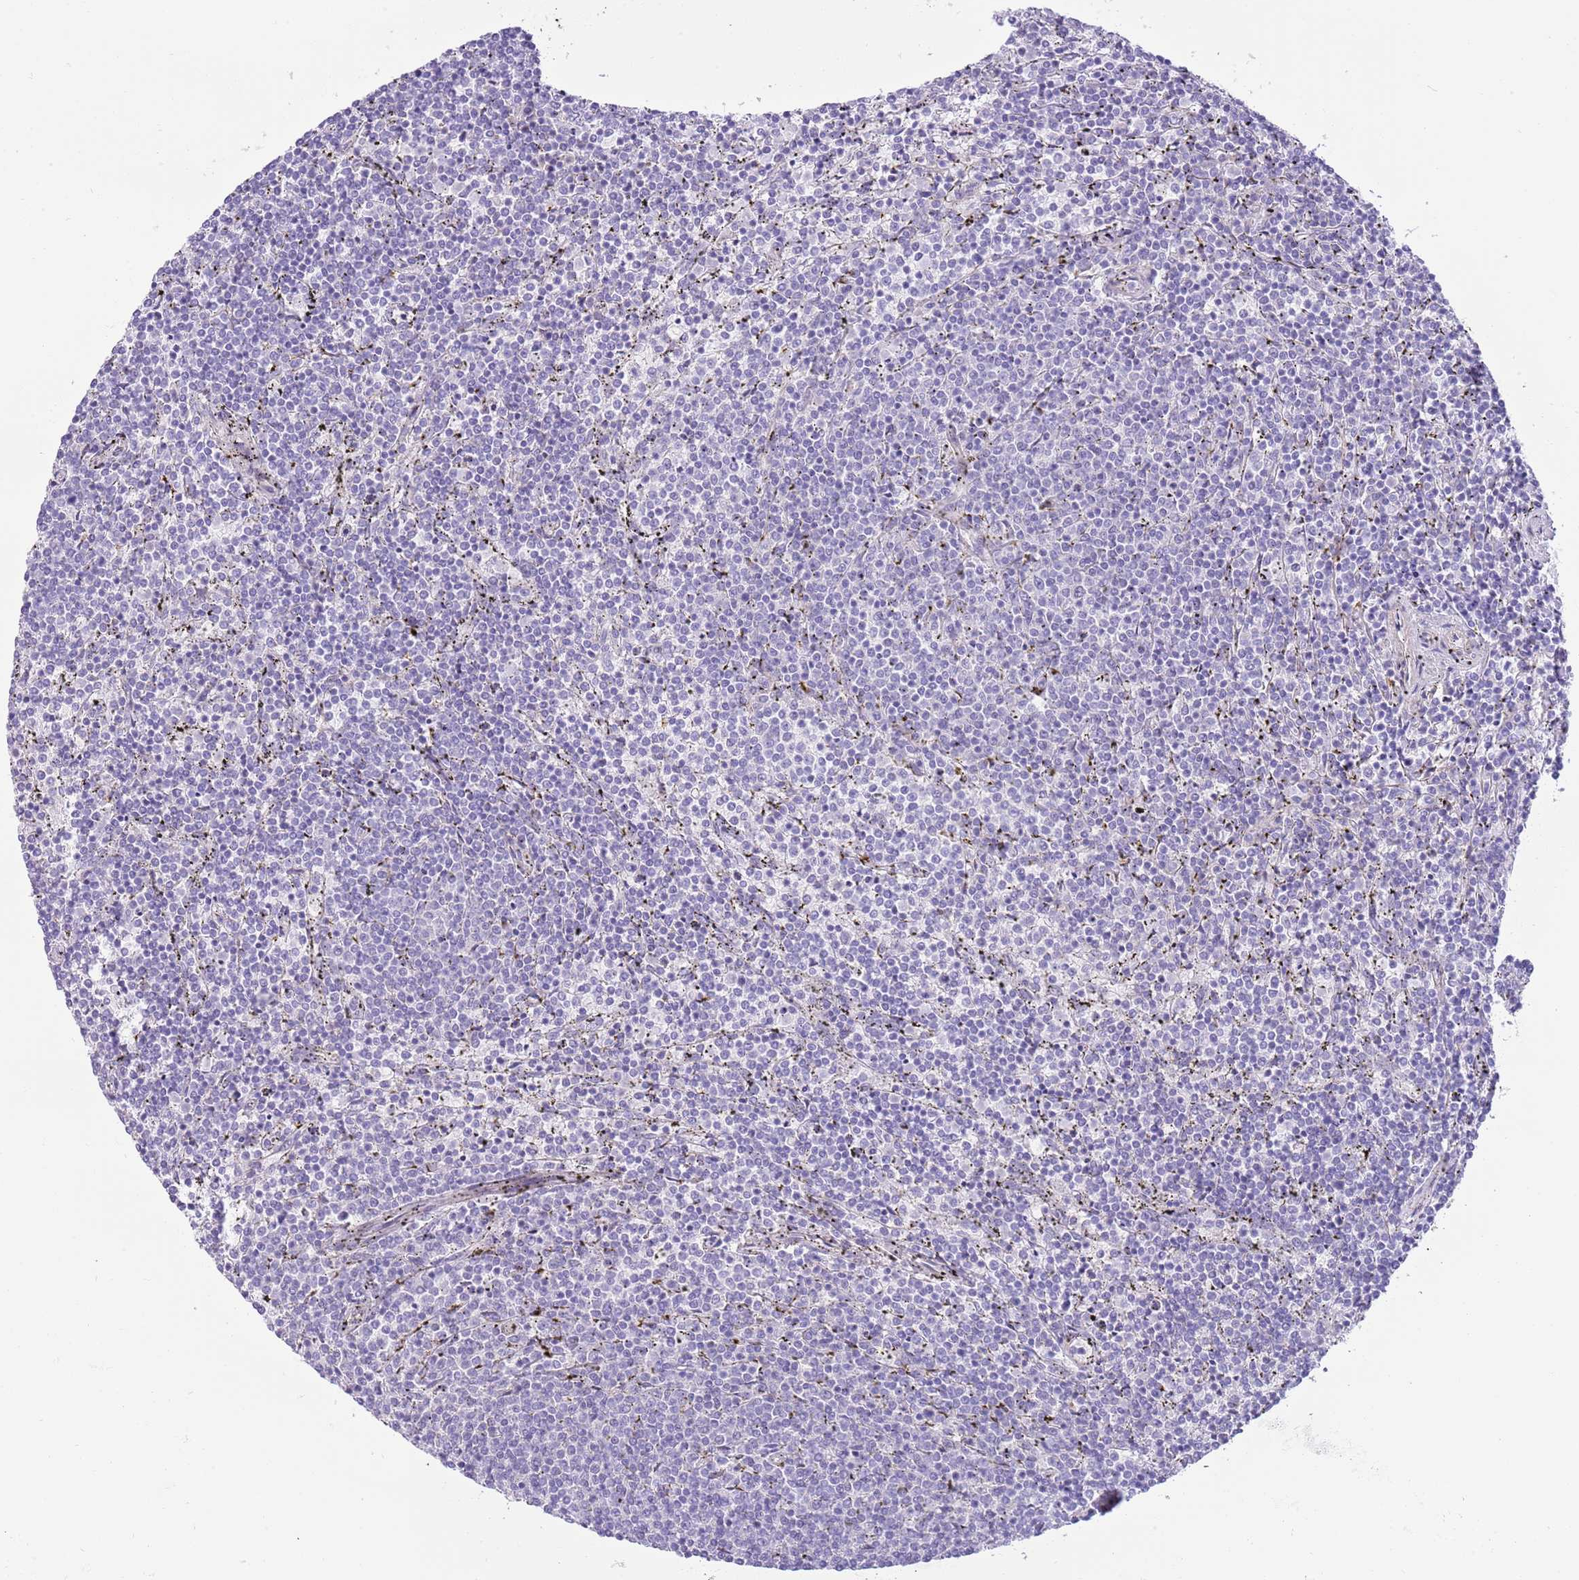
{"staining": {"intensity": "negative", "quantity": "none", "location": "none"}, "tissue": "lymphoma", "cell_type": "Tumor cells", "image_type": "cancer", "snomed": [{"axis": "morphology", "description": "Malignant lymphoma, non-Hodgkin's type, Low grade"}, {"axis": "topography", "description": "Spleen"}], "caption": "This is a image of immunohistochemistry (IHC) staining of low-grade malignant lymphoma, non-Hodgkin's type, which shows no staining in tumor cells. The staining was performed using DAB to visualize the protein expression in brown, while the nuclei were stained in blue with hematoxylin (Magnification: 20x).", "gene": "ZC4H2", "patient": {"sex": "female", "age": 50}}